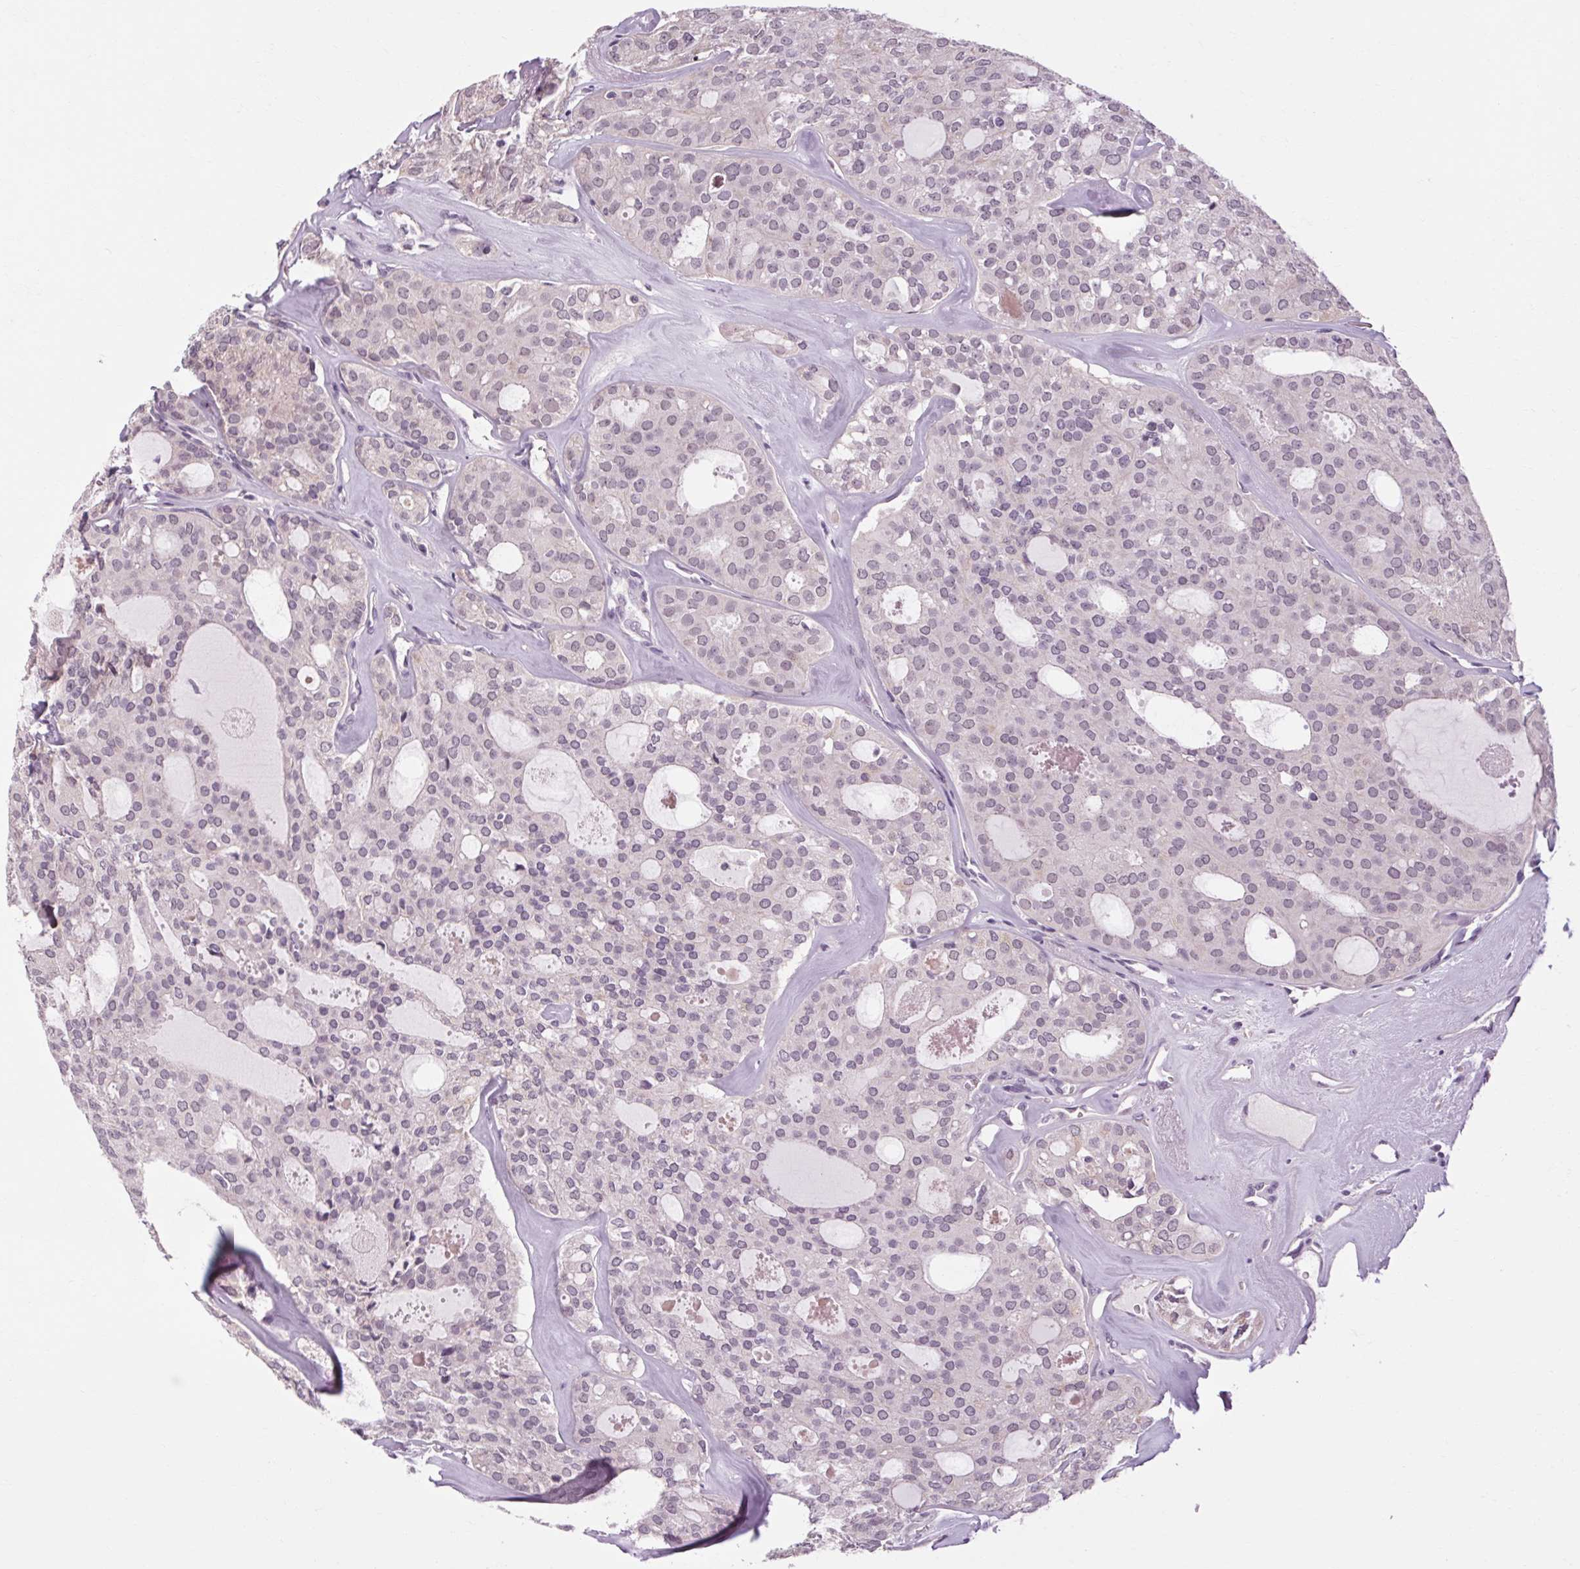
{"staining": {"intensity": "negative", "quantity": "none", "location": "none"}, "tissue": "thyroid cancer", "cell_type": "Tumor cells", "image_type": "cancer", "snomed": [{"axis": "morphology", "description": "Follicular adenoma carcinoma, NOS"}, {"axis": "topography", "description": "Thyroid gland"}], "caption": "Tumor cells are negative for protein expression in human follicular adenoma carcinoma (thyroid). (DAB IHC with hematoxylin counter stain).", "gene": "KLHL40", "patient": {"sex": "male", "age": 75}}